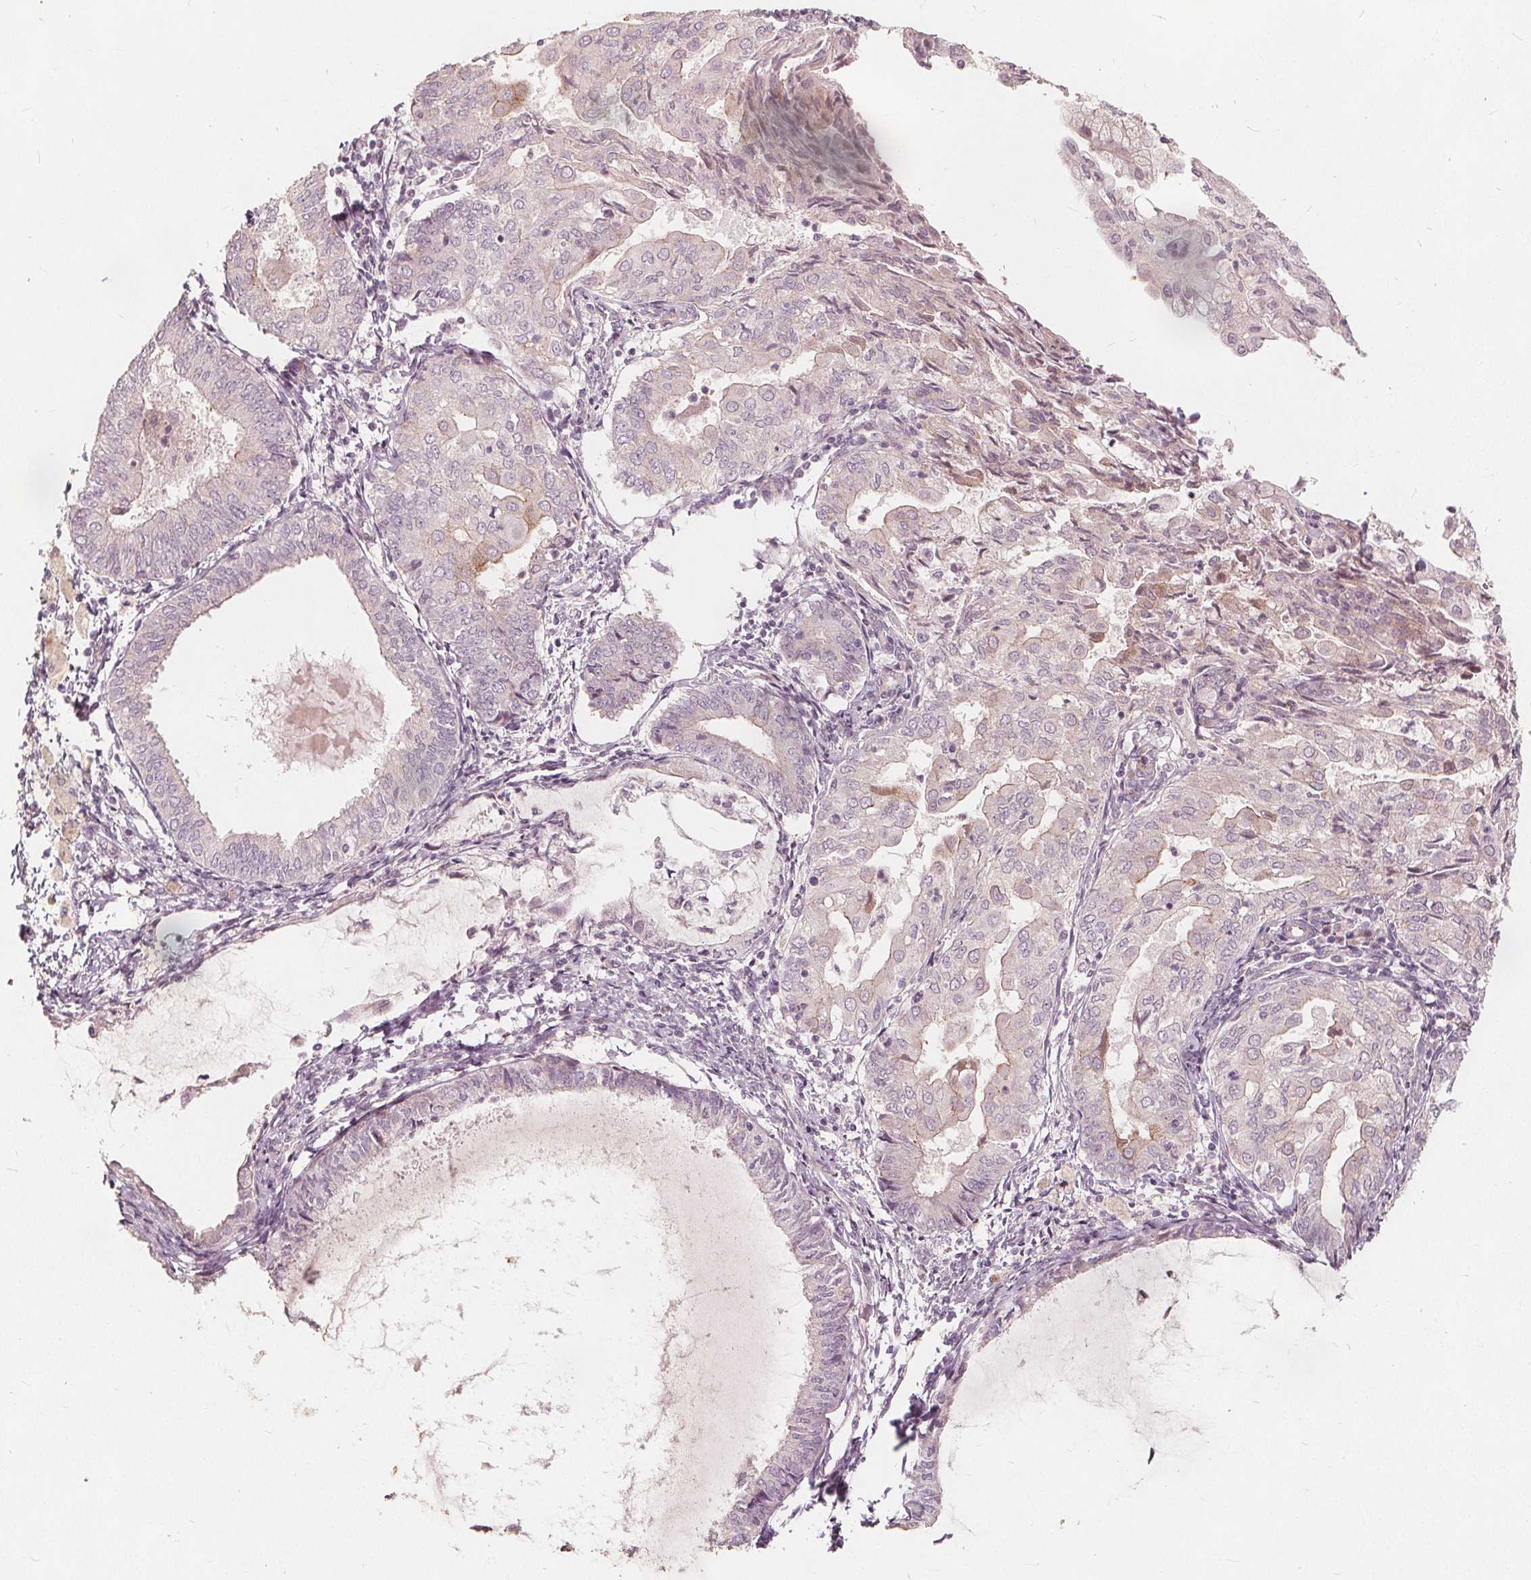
{"staining": {"intensity": "negative", "quantity": "none", "location": "none"}, "tissue": "endometrial cancer", "cell_type": "Tumor cells", "image_type": "cancer", "snomed": [{"axis": "morphology", "description": "Adenocarcinoma, NOS"}, {"axis": "topography", "description": "Endometrium"}], "caption": "The immunohistochemistry (IHC) photomicrograph has no significant positivity in tumor cells of adenocarcinoma (endometrial) tissue.", "gene": "PTPRT", "patient": {"sex": "female", "age": 68}}